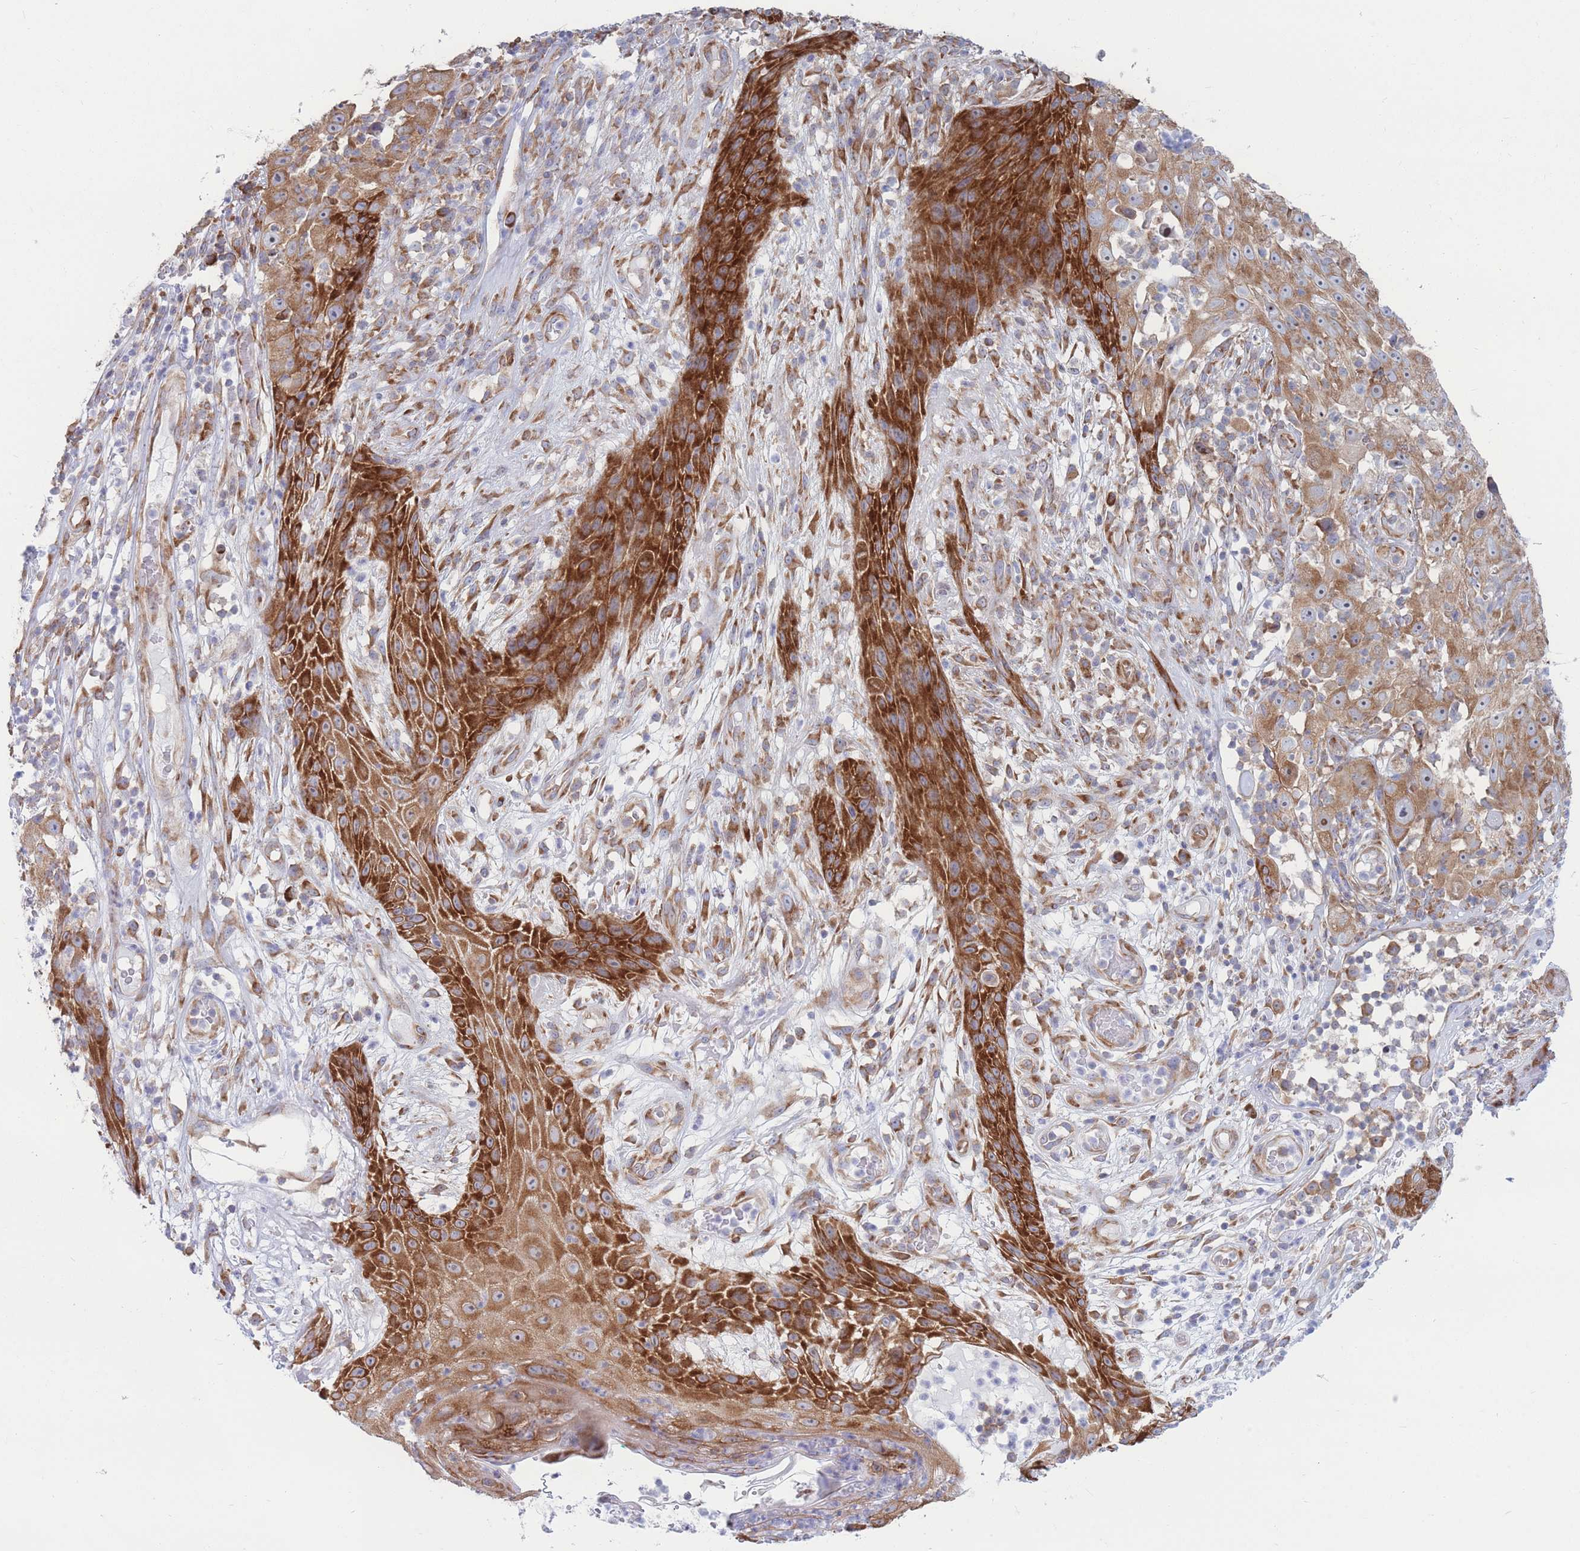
{"staining": {"intensity": "strong", "quantity": ">75%", "location": "cytoplasmic/membranous"}, "tissue": "skin cancer", "cell_type": "Tumor cells", "image_type": "cancer", "snomed": [{"axis": "morphology", "description": "Squamous cell carcinoma, NOS"}, {"axis": "topography", "description": "Skin"}], "caption": "Approximately >75% of tumor cells in skin squamous cell carcinoma show strong cytoplasmic/membranous protein expression as visualized by brown immunohistochemical staining.", "gene": "RPL8", "patient": {"sex": "female", "age": 87}}